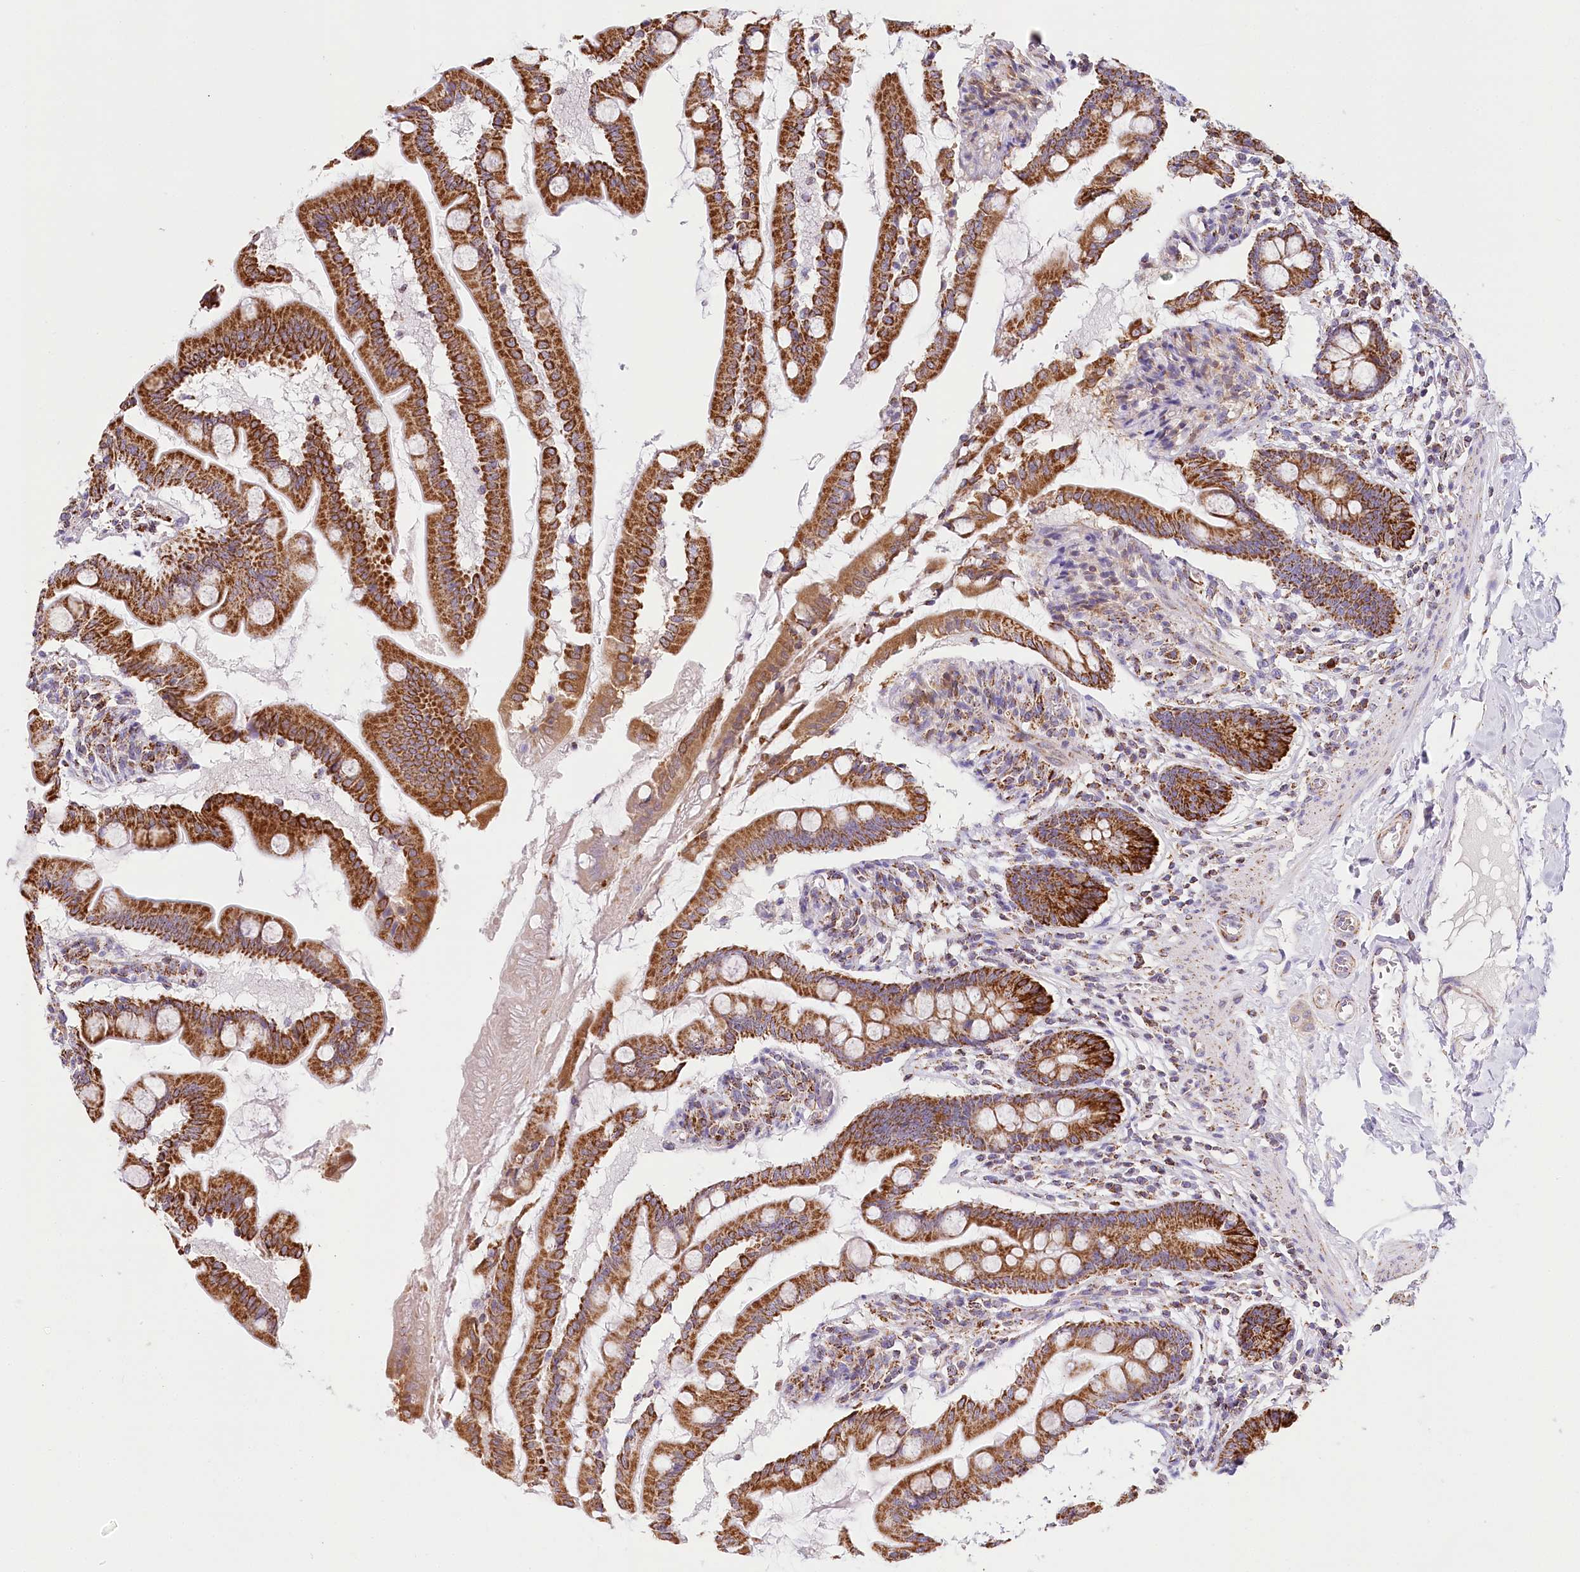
{"staining": {"intensity": "strong", "quantity": ">75%", "location": "cytoplasmic/membranous"}, "tissue": "small intestine", "cell_type": "Glandular cells", "image_type": "normal", "snomed": [{"axis": "morphology", "description": "Normal tissue, NOS"}, {"axis": "topography", "description": "Small intestine"}], "caption": "Immunohistochemical staining of unremarkable human small intestine shows high levels of strong cytoplasmic/membranous staining in about >75% of glandular cells.", "gene": "LSS", "patient": {"sex": "female", "age": 56}}